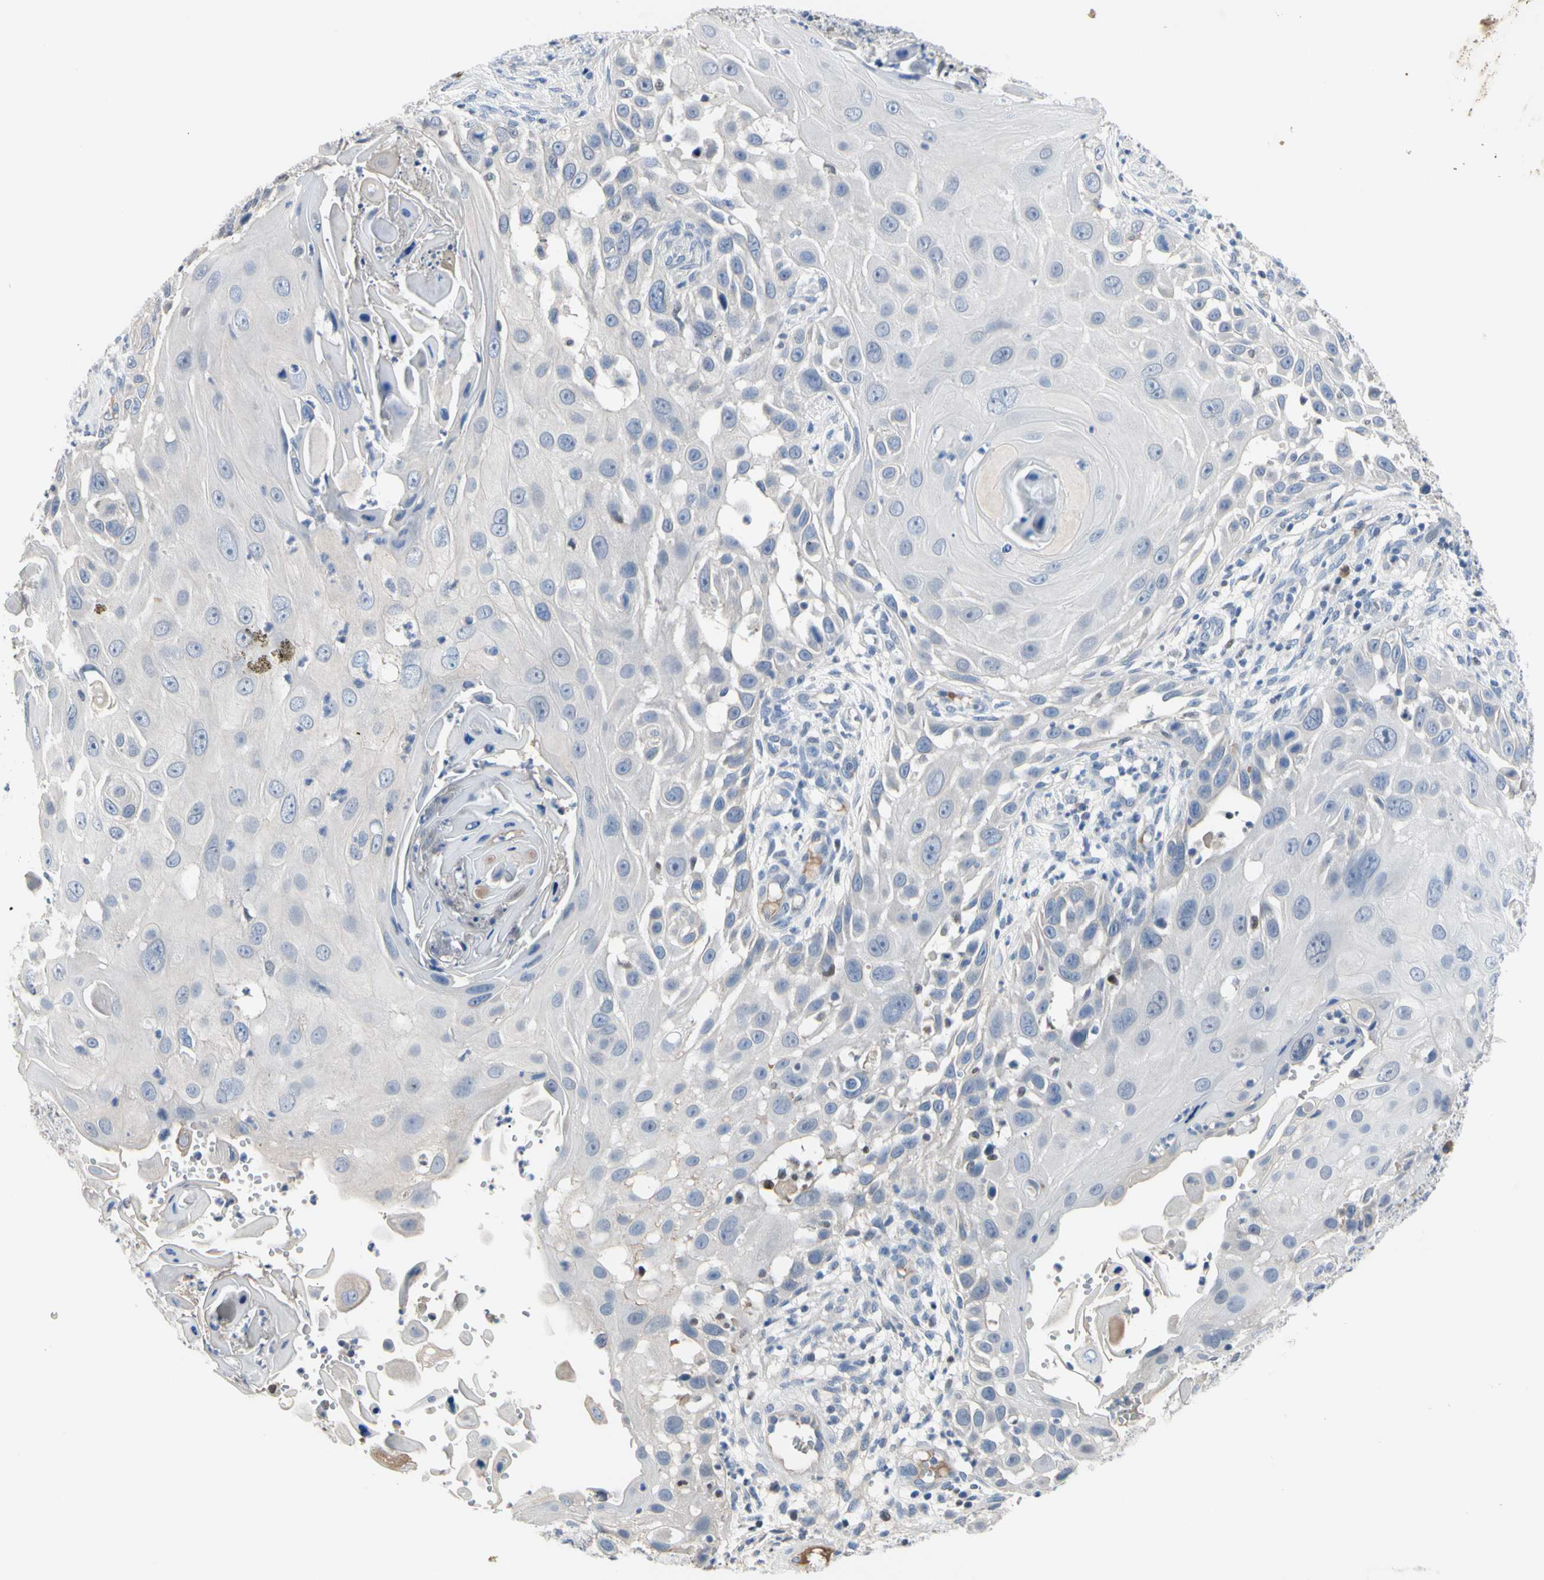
{"staining": {"intensity": "negative", "quantity": "none", "location": "none"}, "tissue": "skin cancer", "cell_type": "Tumor cells", "image_type": "cancer", "snomed": [{"axis": "morphology", "description": "Squamous cell carcinoma, NOS"}, {"axis": "topography", "description": "Skin"}], "caption": "Photomicrograph shows no significant protein positivity in tumor cells of skin cancer (squamous cell carcinoma). The staining is performed using DAB brown chromogen with nuclei counter-stained in using hematoxylin.", "gene": "ECRG4", "patient": {"sex": "female", "age": 44}}